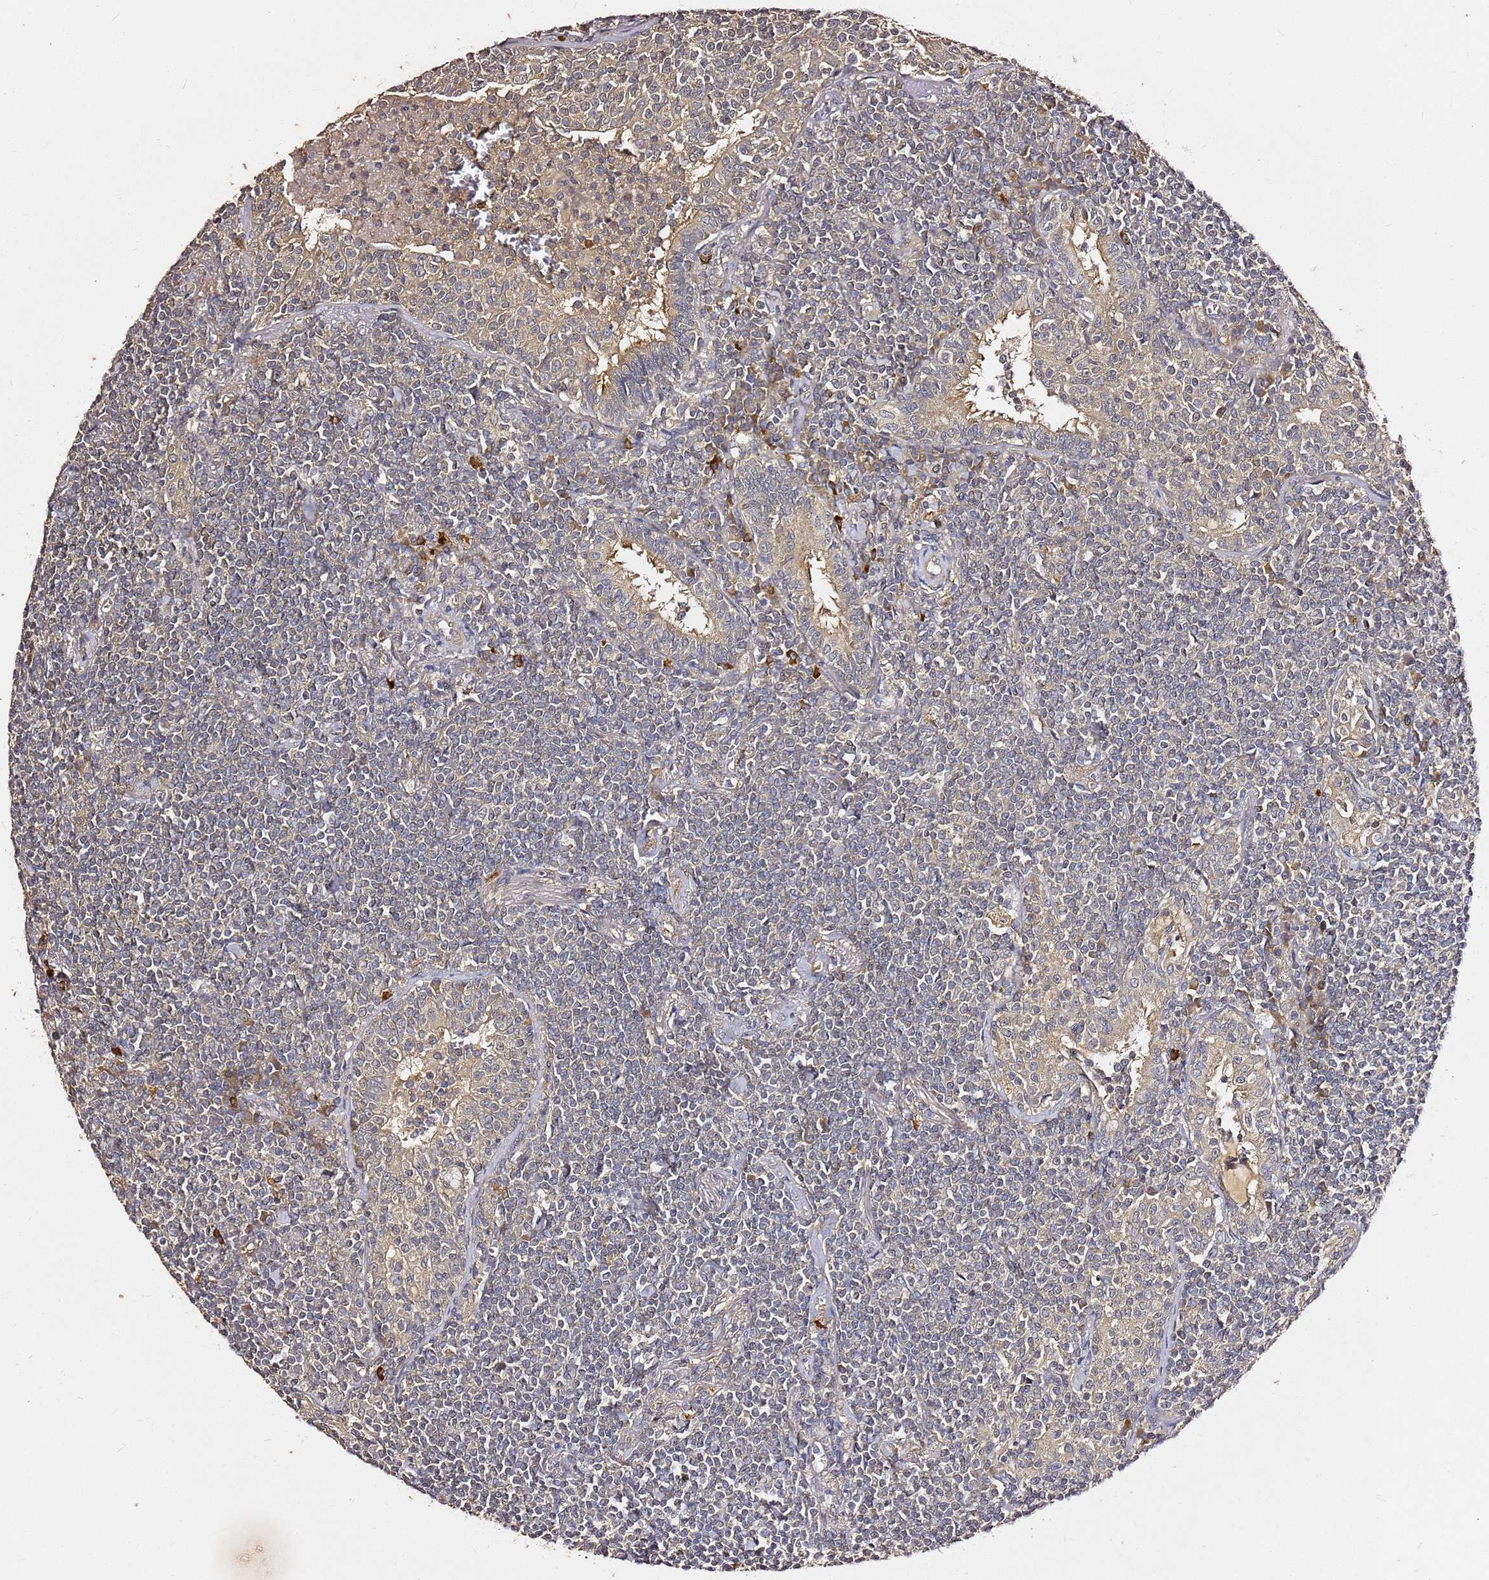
{"staining": {"intensity": "negative", "quantity": "none", "location": "none"}, "tissue": "lymphoma", "cell_type": "Tumor cells", "image_type": "cancer", "snomed": [{"axis": "morphology", "description": "Malignant lymphoma, non-Hodgkin's type, Low grade"}, {"axis": "topography", "description": "Lung"}], "caption": "This is an IHC image of human lymphoma. There is no staining in tumor cells.", "gene": "C6orf136", "patient": {"sex": "female", "age": 71}}